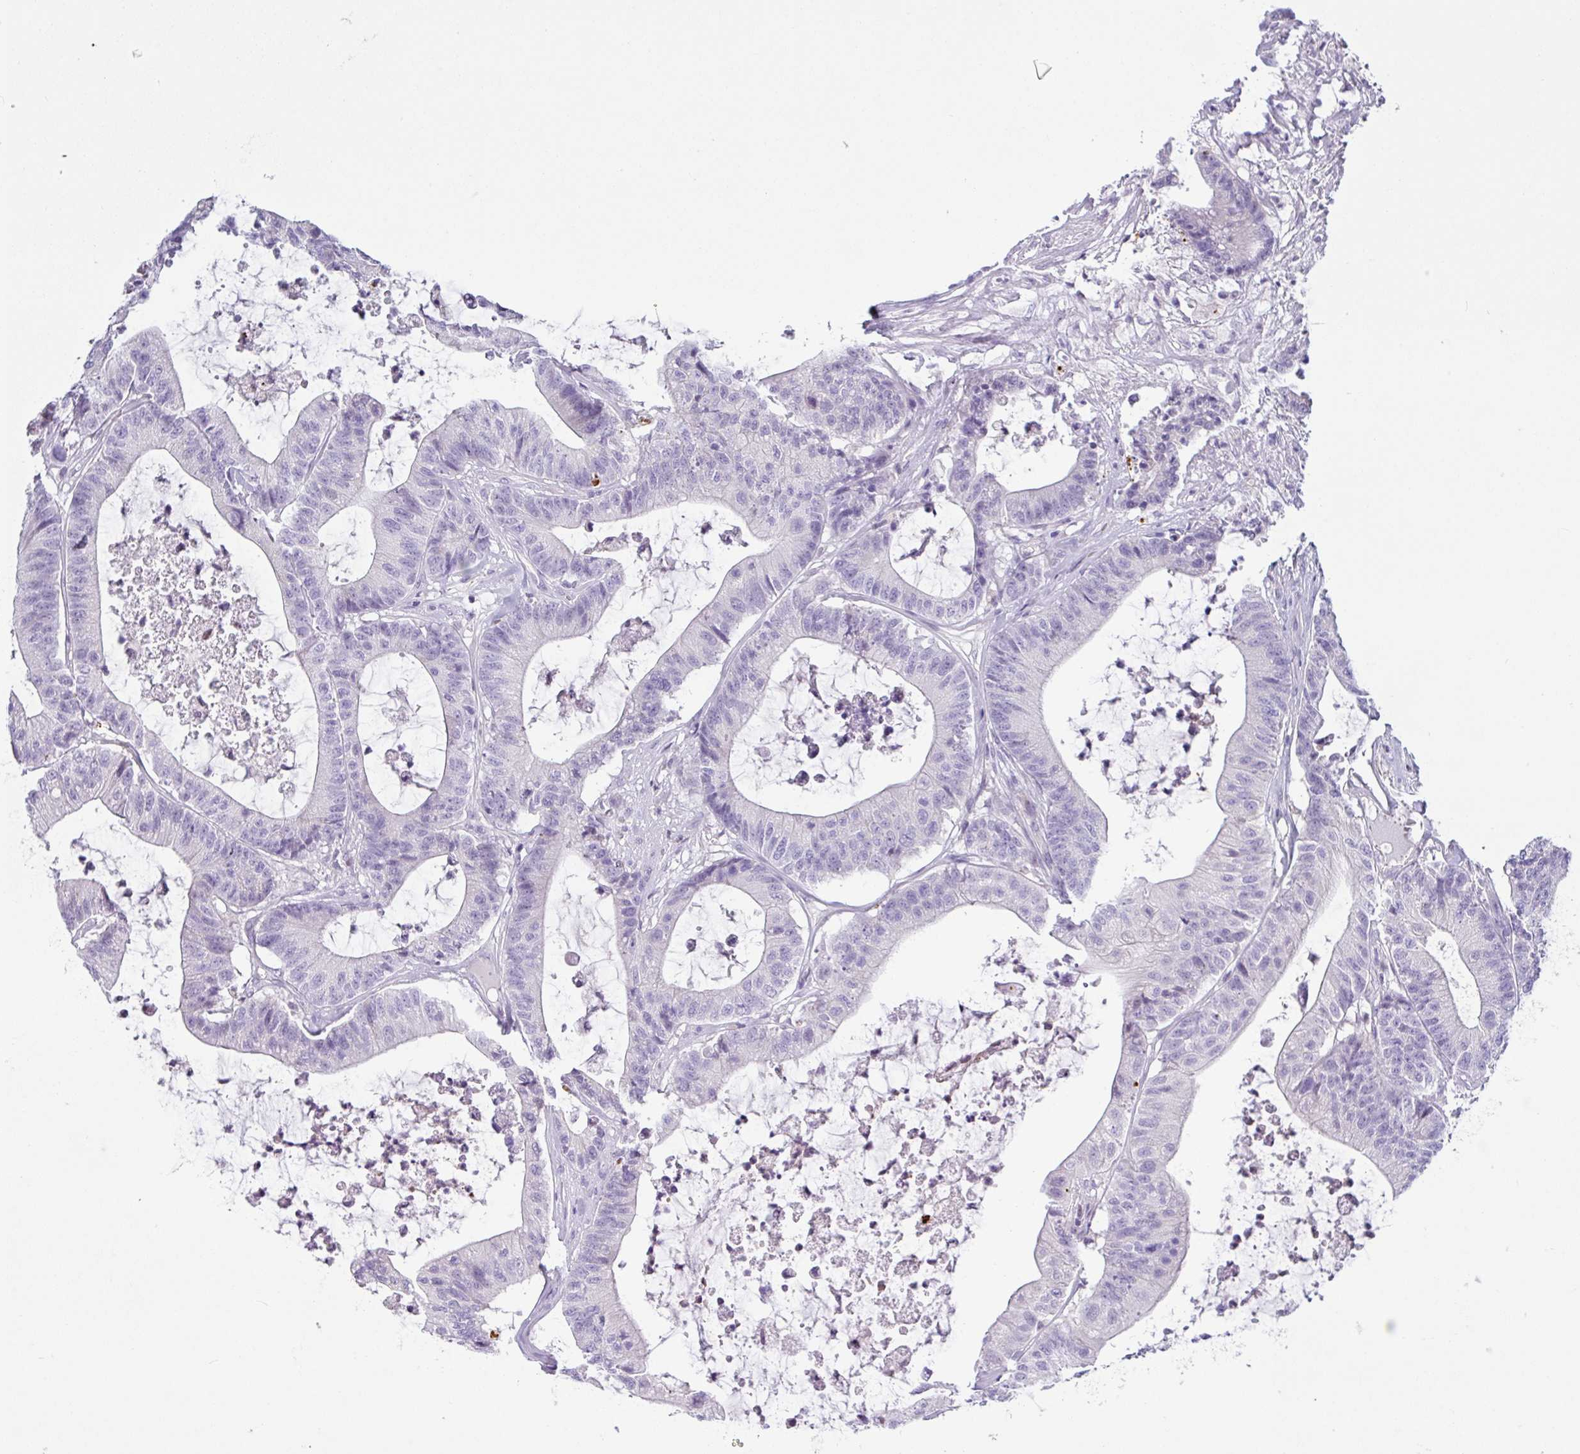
{"staining": {"intensity": "negative", "quantity": "none", "location": "none"}, "tissue": "colorectal cancer", "cell_type": "Tumor cells", "image_type": "cancer", "snomed": [{"axis": "morphology", "description": "Adenocarcinoma, NOS"}, {"axis": "topography", "description": "Colon"}], "caption": "DAB immunohistochemical staining of adenocarcinoma (colorectal) shows no significant staining in tumor cells. (DAB (3,3'-diaminobenzidine) IHC visualized using brightfield microscopy, high magnification).", "gene": "HMCN2", "patient": {"sex": "female", "age": 84}}